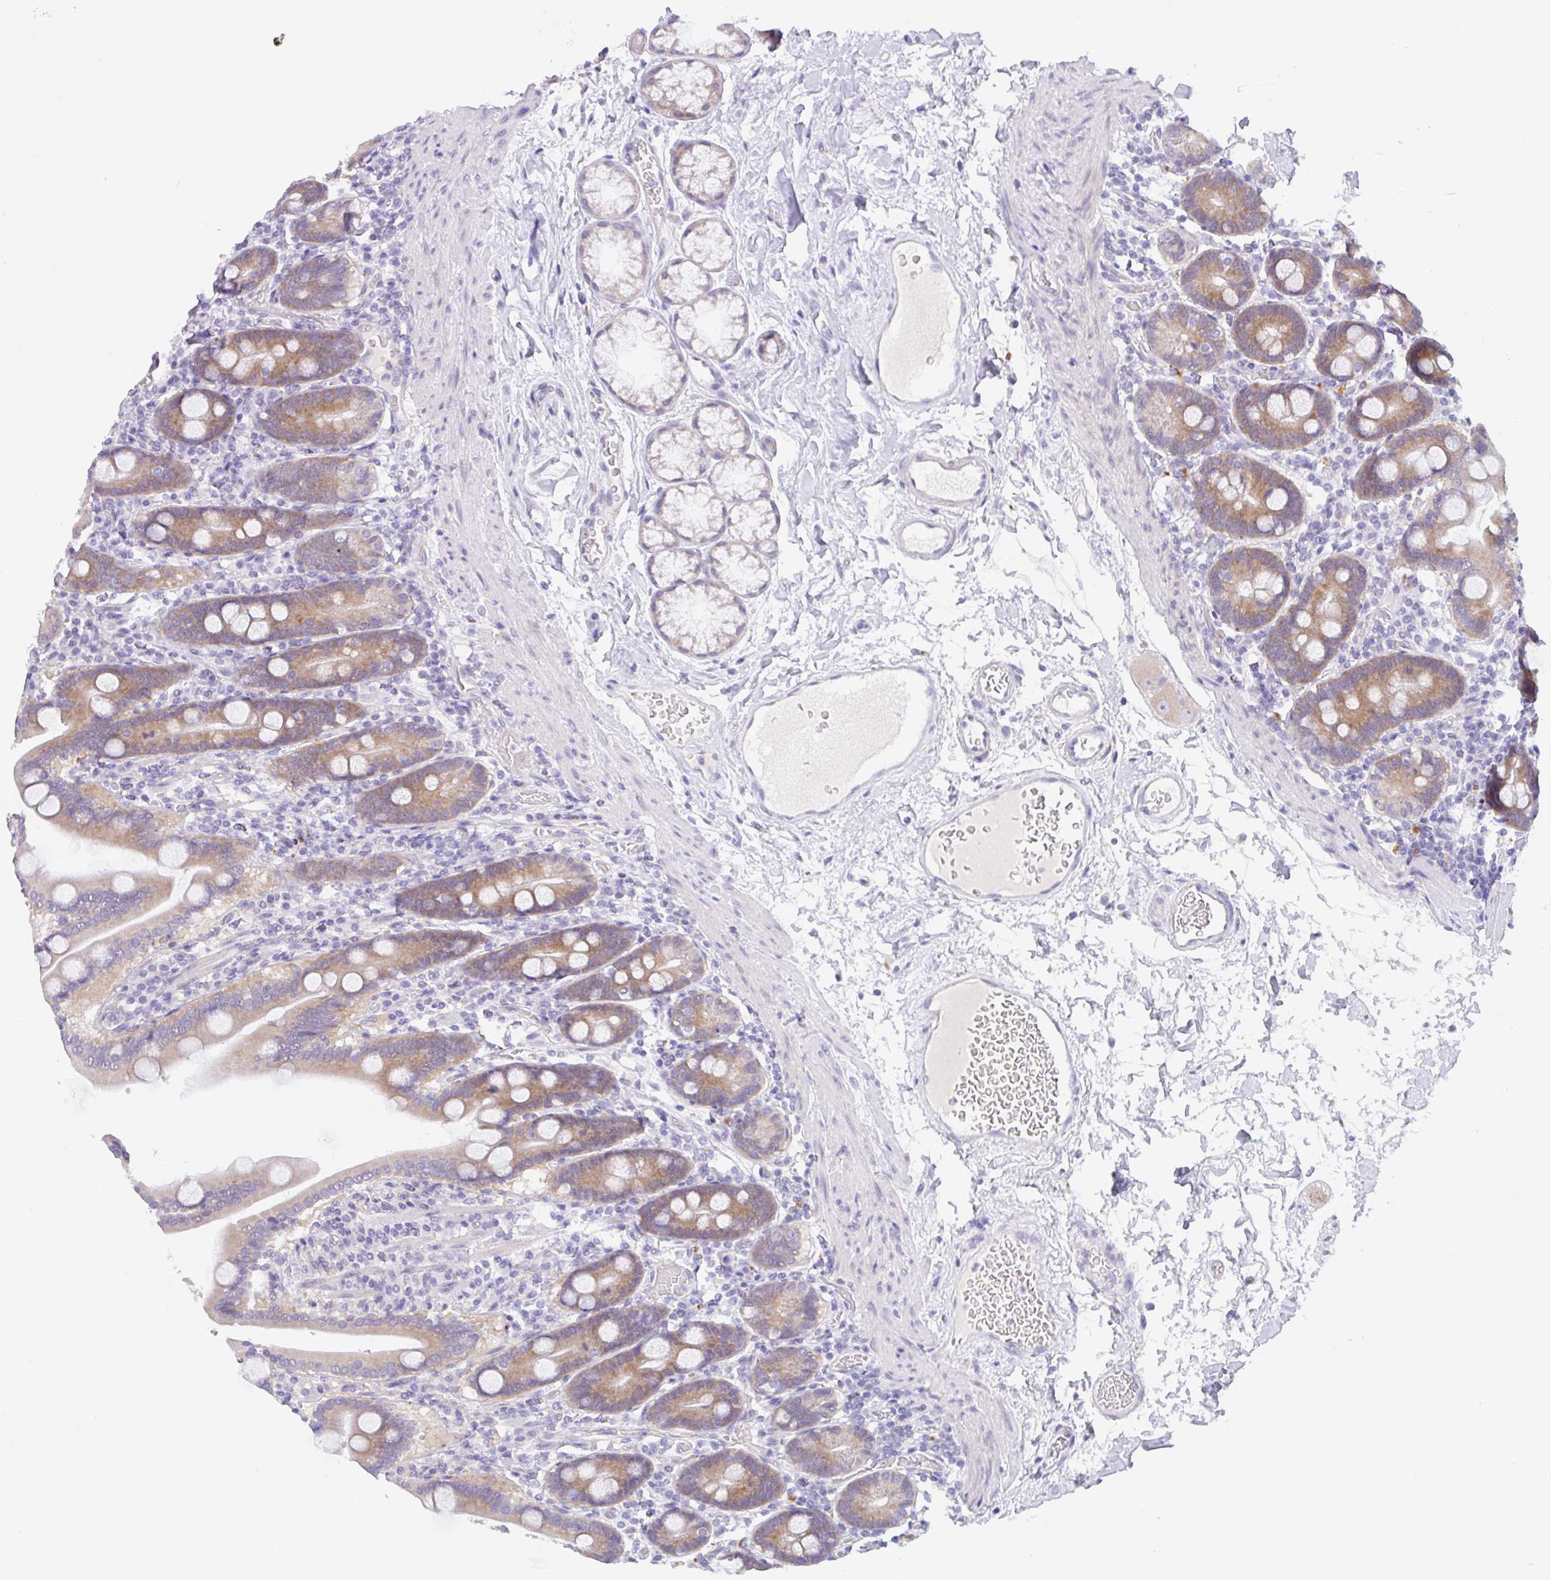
{"staining": {"intensity": "moderate", "quantity": "25%-75%", "location": "cytoplasmic/membranous"}, "tissue": "duodenum", "cell_type": "Glandular cells", "image_type": "normal", "snomed": [{"axis": "morphology", "description": "Normal tissue, NOS"}, {"axis": "topography", "description": "Duodenum"}], "caption": "This is a photomicrograph of IHC staining of normal duodenum, which shows moderate positivity in the cytoplasmic/membranous of glandular cells.", "gene": "TRAF4", "patient": {"sex": "male", "age": 55}}